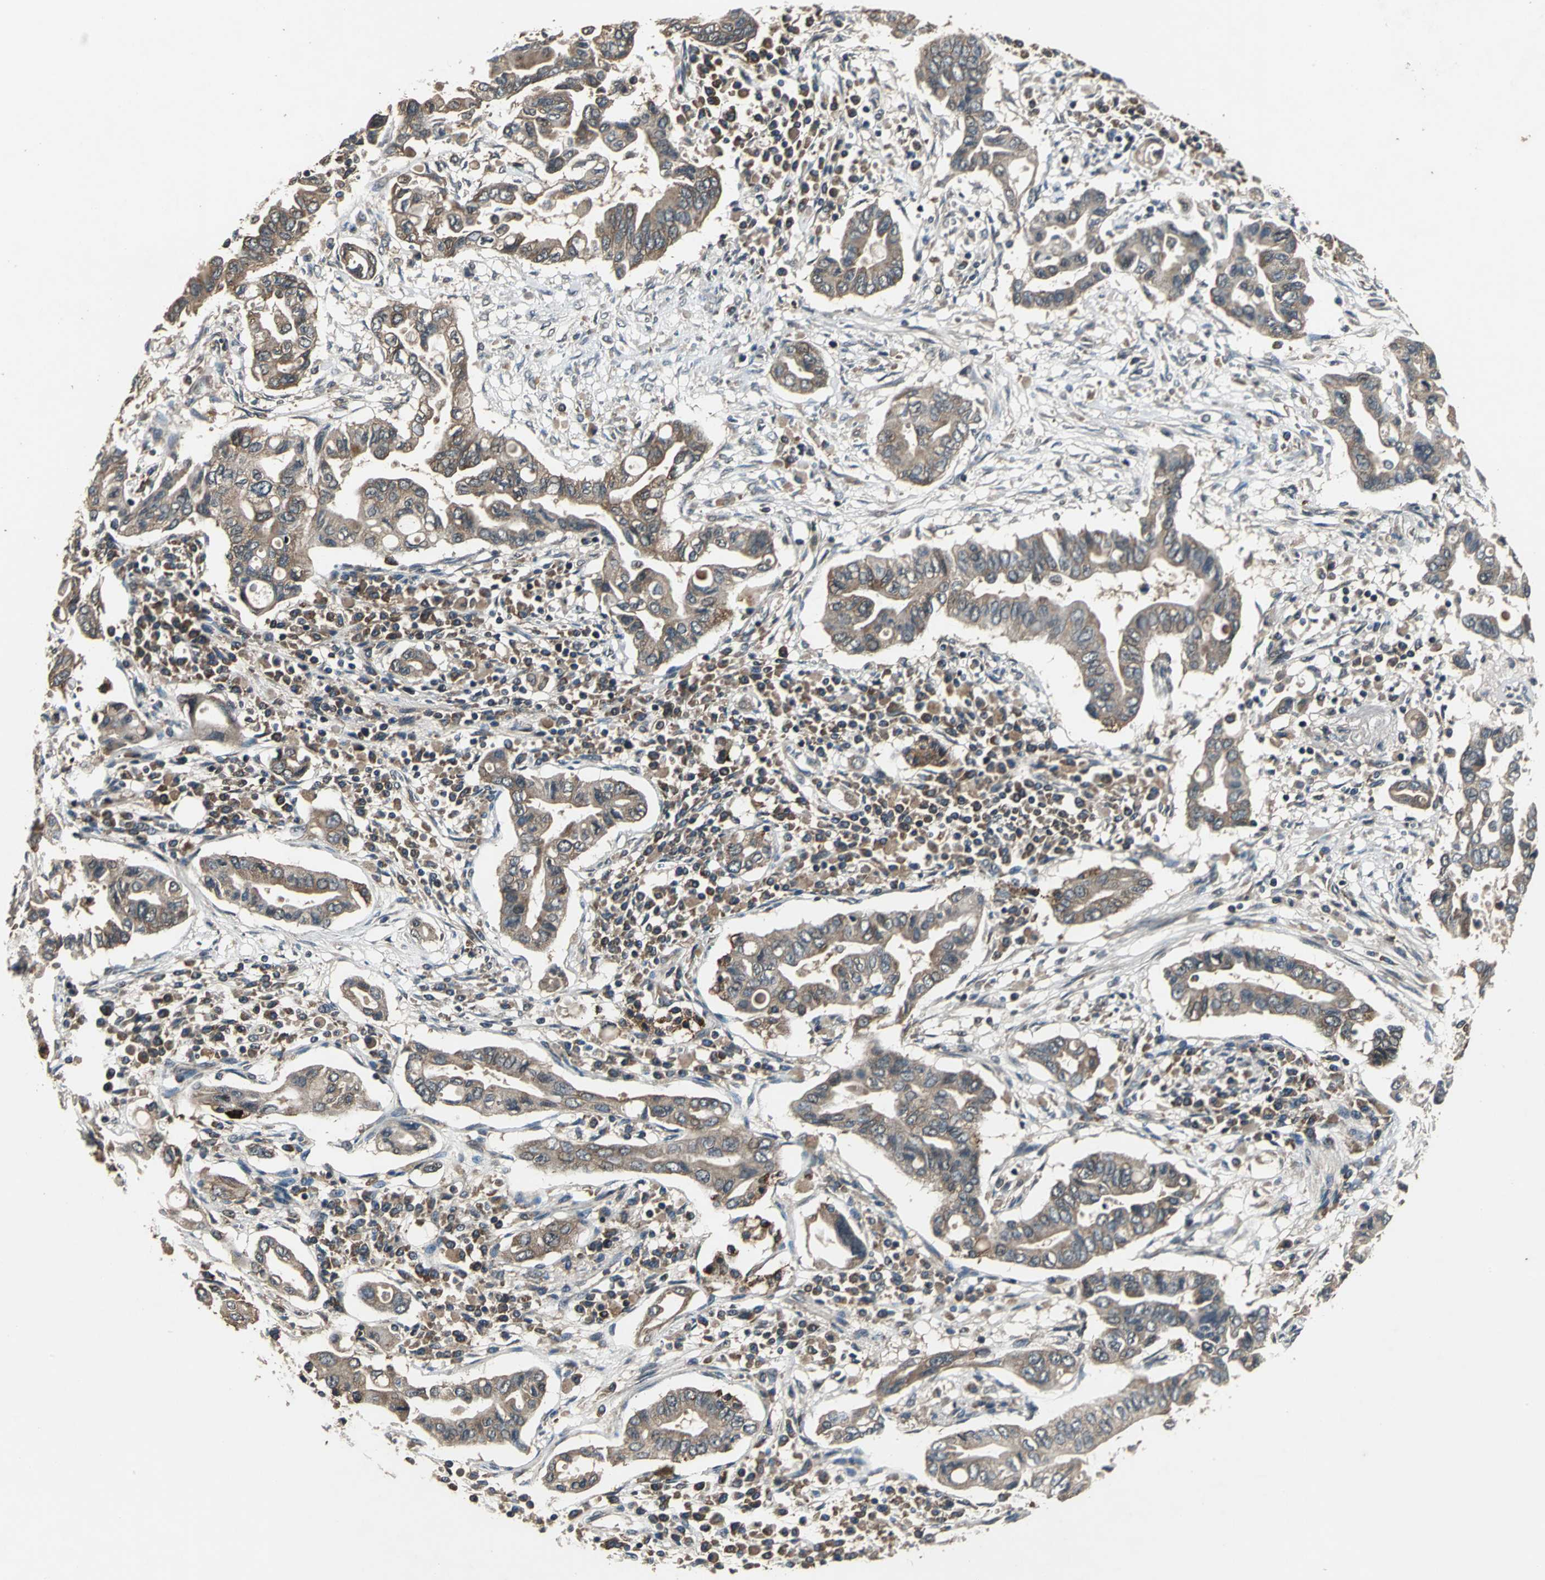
{"staining": {"intensity": "moderate", "quantity": ">75%", "location": "cytoplasmic/membranous"}, "tissue": "pancreatic cancer", "cell_type": "Tumor cells", "image_type": "cancer", "snomed": [{"axis": "morphology", "description": "Adenocarcinoma, NOS"}, {"axis": "topography", "description": "Pancreas"}], "caption": "IHC histopathology image of human pancreatic adenocarcinoma stained for a protein (brown), which demonstrates medium levels of moderate cytoplasmic/membranous positivity in approximately >75% of tumor cells.", "gene": "ZNF608", "patient": {"sex": "female", "age": 57}}